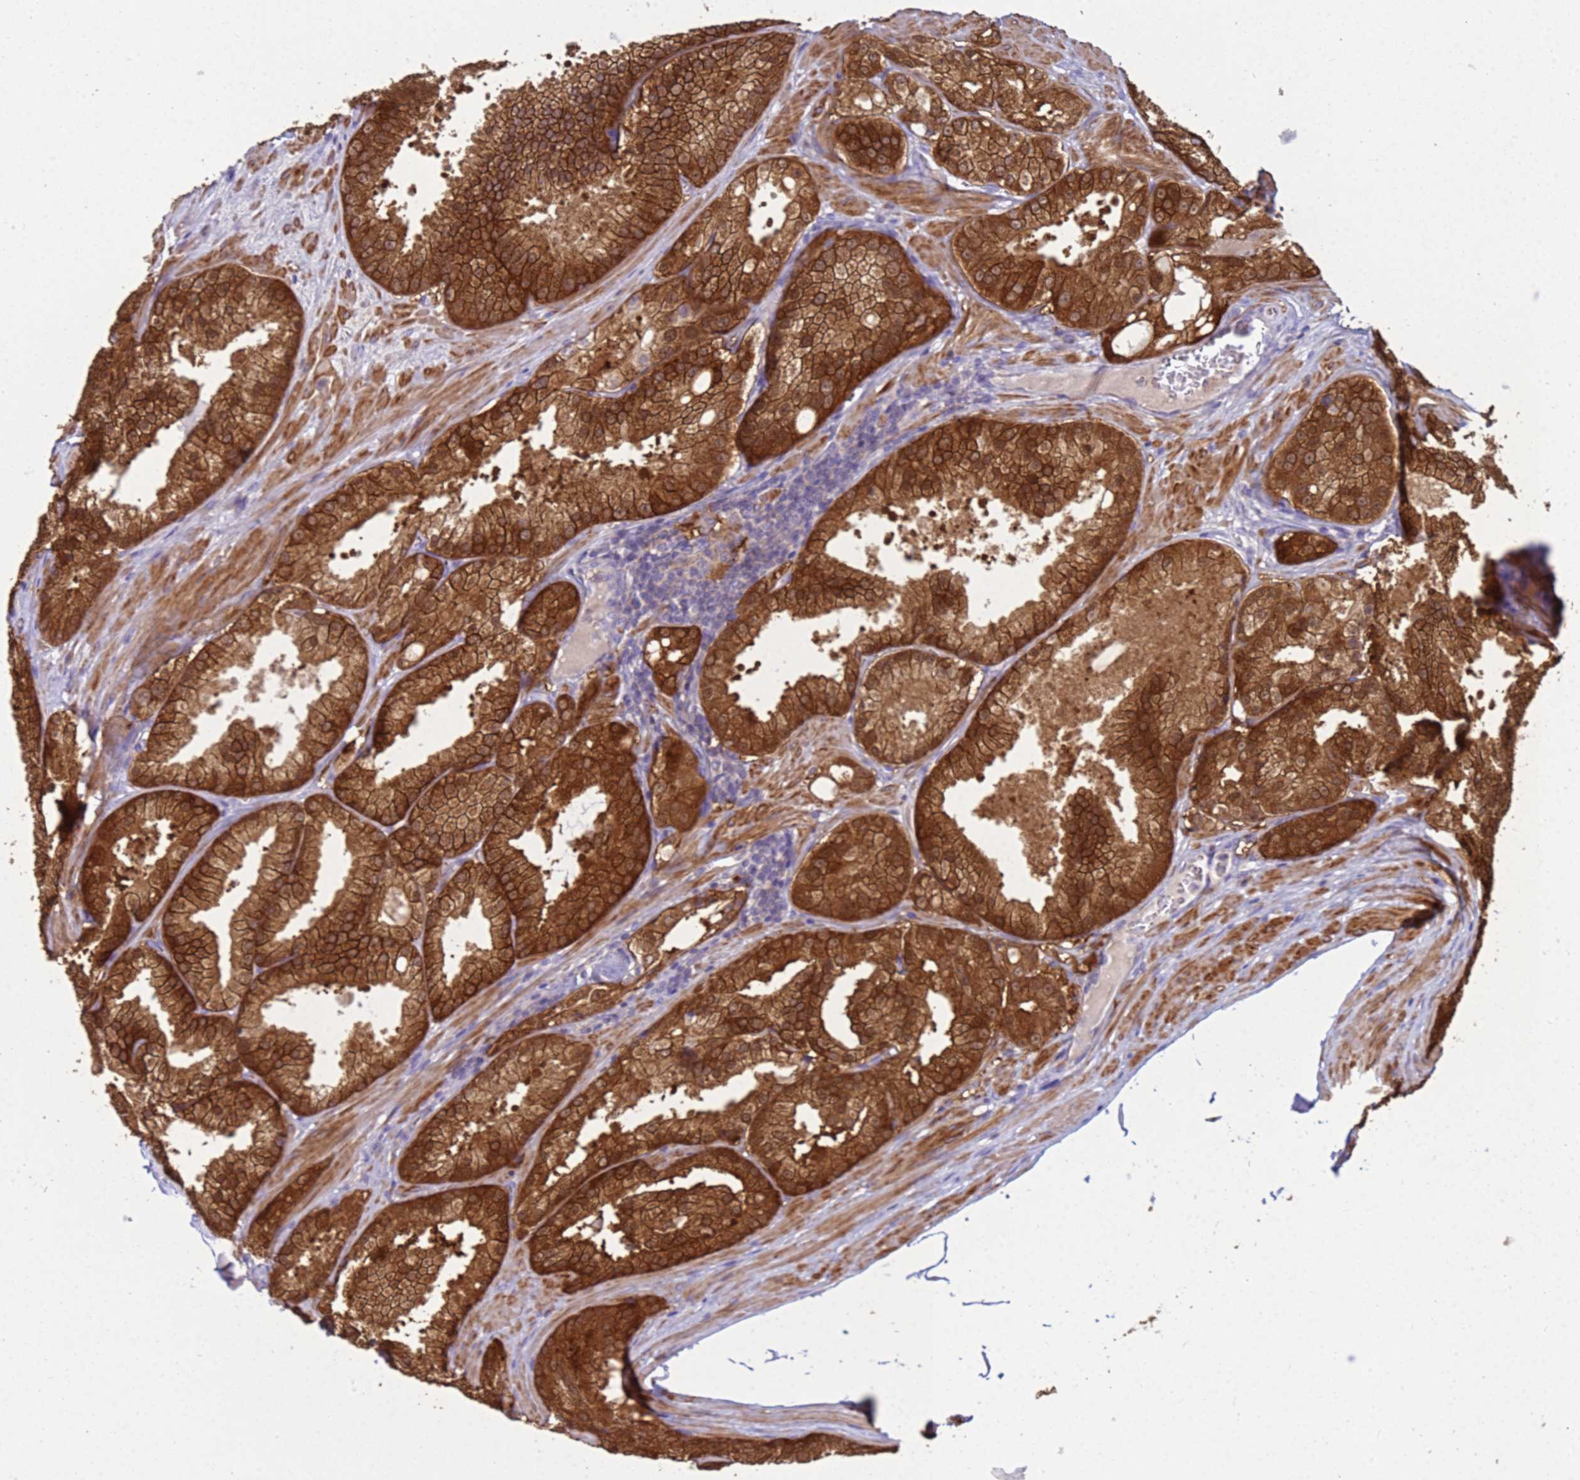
{"staining": {"intensity": "strong", "quantity": ">75%", "location": "cytoplasmic/membranous,nuclear"}, "tissue": "prostate cancer", "cell_type": "Tumor cells", "image_type": "cancer", "snomed": [{"axis": "morphology", "description": "Adenocarcinoma, High grade"}, {"axis": "topography", "description": "Prostate"}], "caption": "A photomicrograph showing strong cytoplasmic/membranous and nuclear expression in approximately >75% of tumor cells in prostate cancer (high-grade adenocarcinoma), as visualized by brown immunohistochemical staining.", "gene": "KLHL13", "patient": {"sex": "male", "age": 61}}